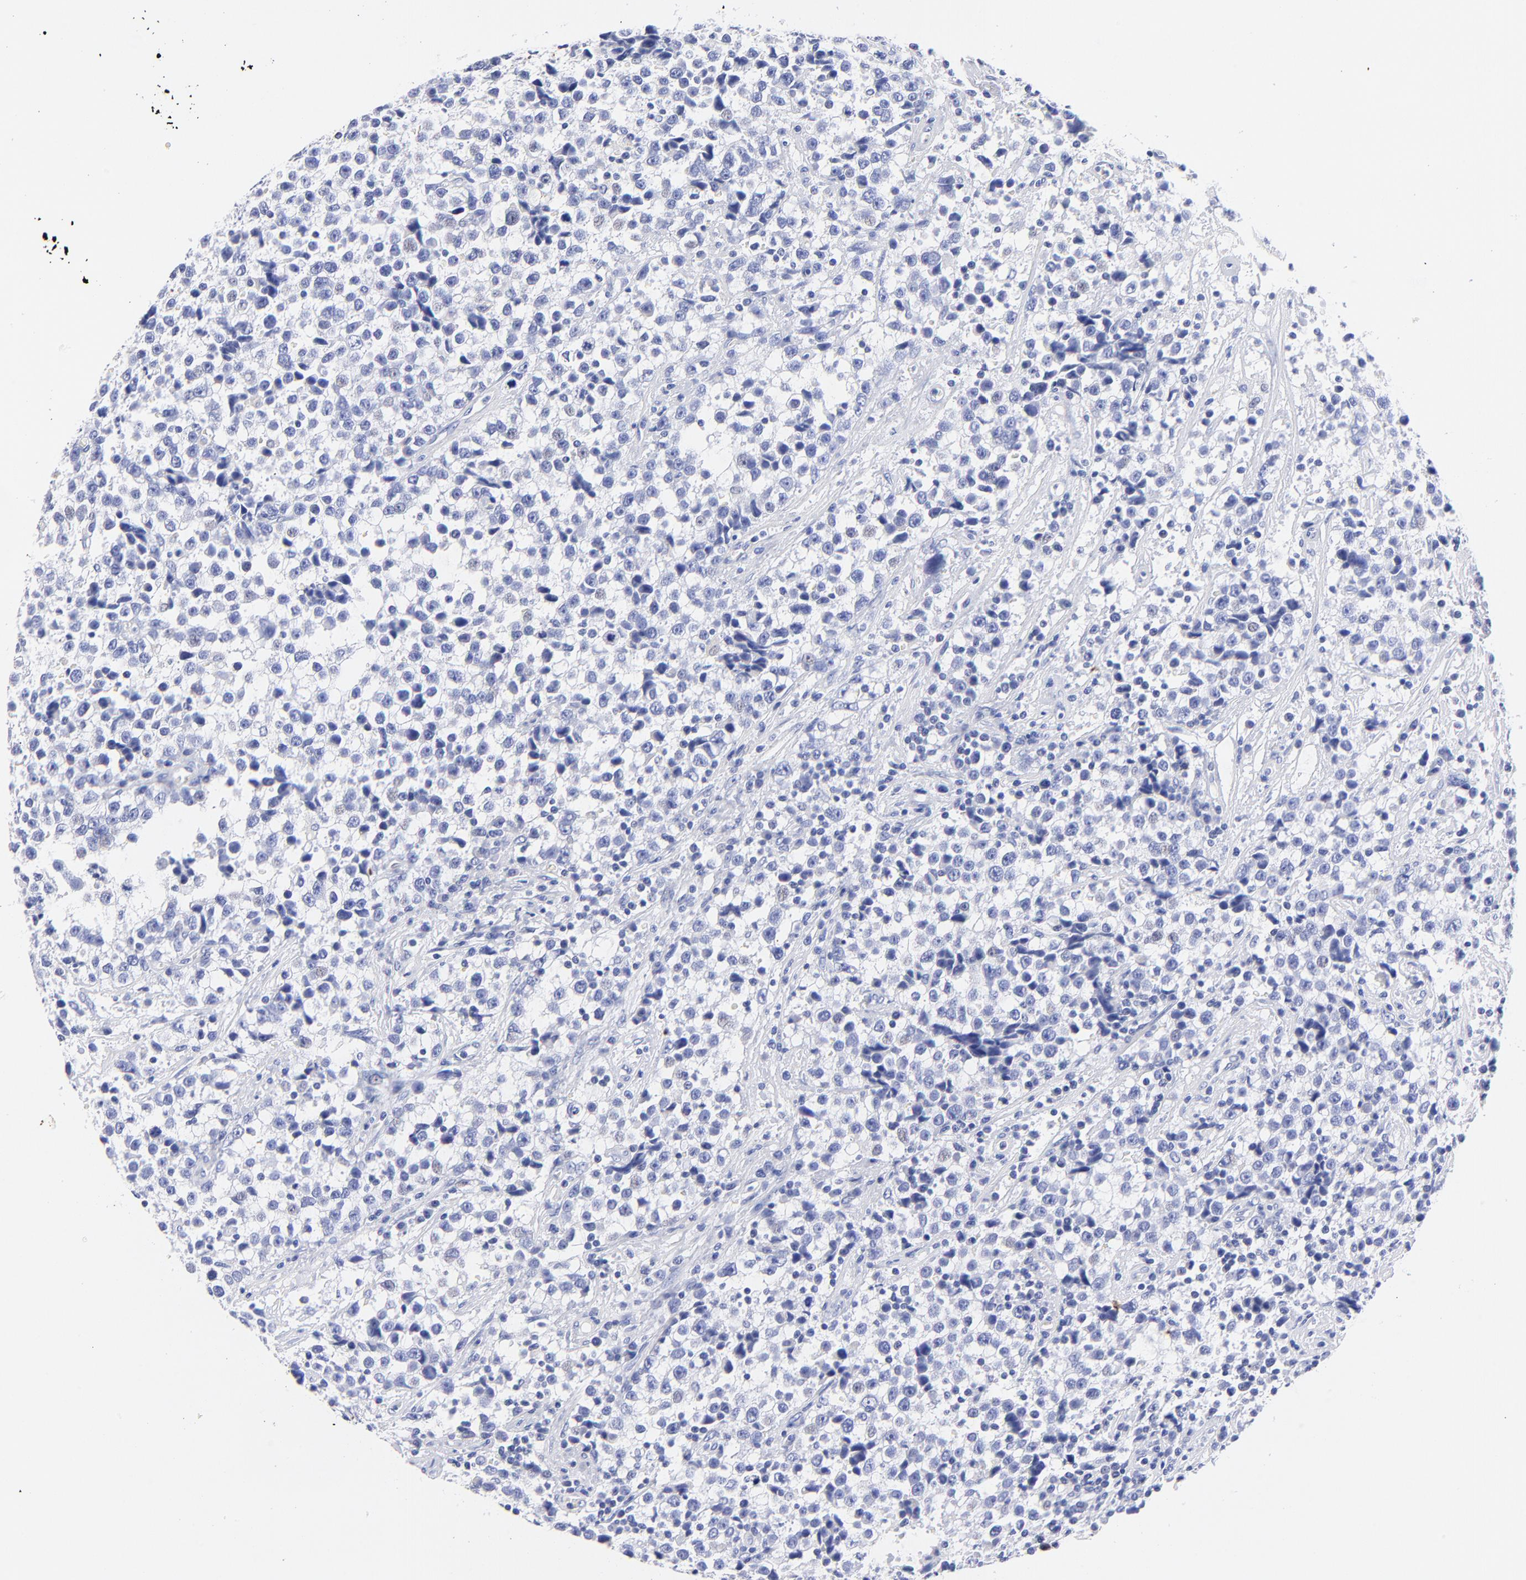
{"staining": {"intensity": "negative", "quantity": "none", "location": "none"}, "tissue": "testis cancer", "cell_type": "Tumor cells", "image_type": "cancer", "snomed": [{"axis": "morphology", "description": "Seminoma, NOS"}, {"axis": "topography", "description": "Testis"}], "caption": "This is a image of IHC staining of testis seminoma, which shows no positivity in tumor cells. Nuclei are stained in blue.", "gene": "HORMAD2", "patient": {"sex": "male", "age": 38}}